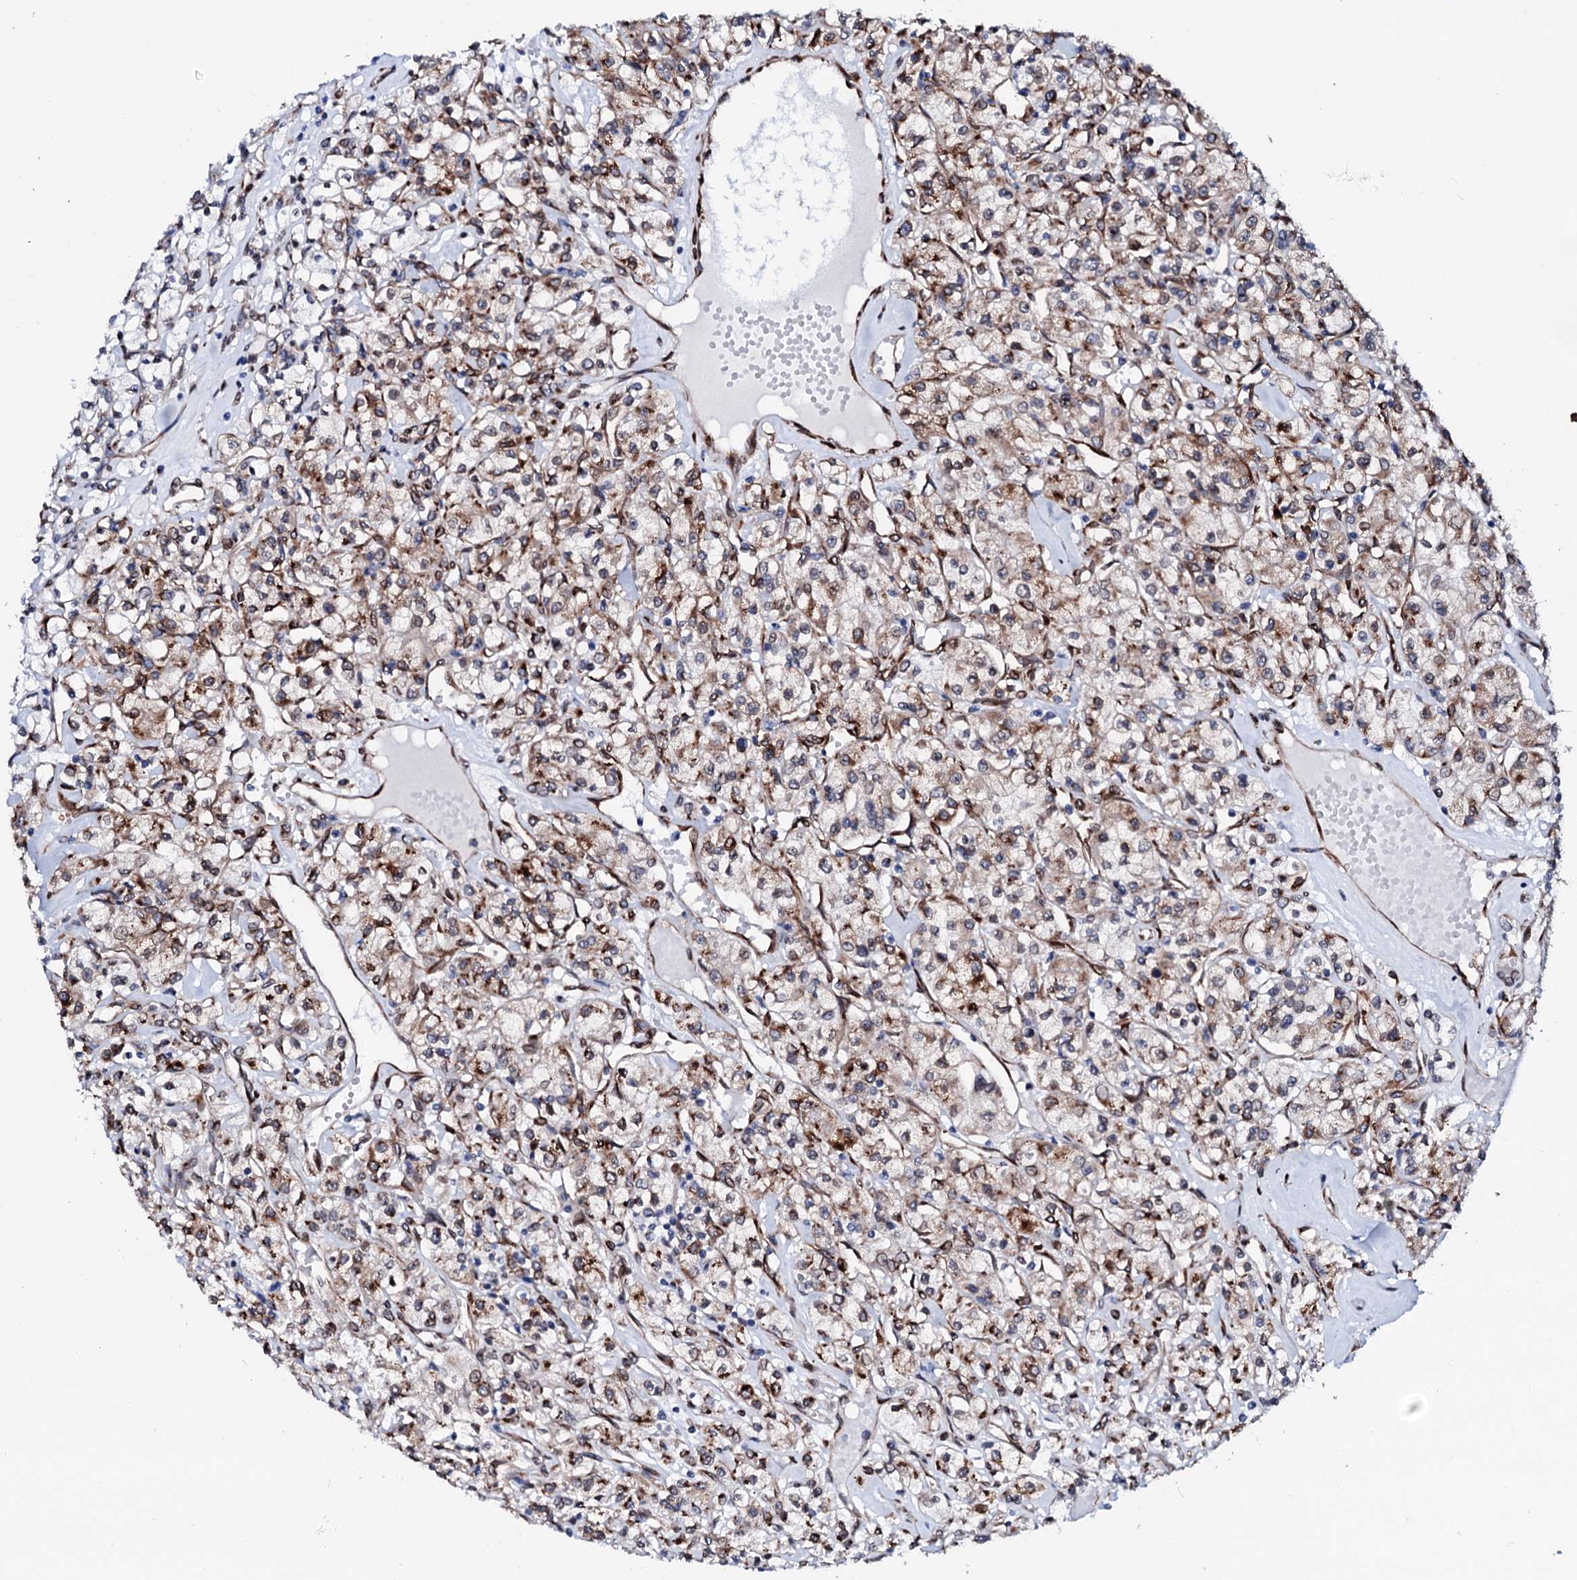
{"staining": {"intensity": "weak", "quantity": "25%-75%", "location": "cytoplasmic/membranous"}, "tissue": "renal cancer", "cell_type": "Tumor cells", "image_type": "cancer", "snomed": [{"axis": "morphology", "description": "Adenocarcinoma, NOS"}, {"axis": "topography", "description": "Kidney"}], "caption": "Protein staining exhibits weak cytoplasmic/membranous staining in approximately 25%-75% of tumor cells in renal adenocarcinoma. Nuclei are stained in blue.", "gene": "TMCO3", "patient": {"sex": "female", "age": 59}}